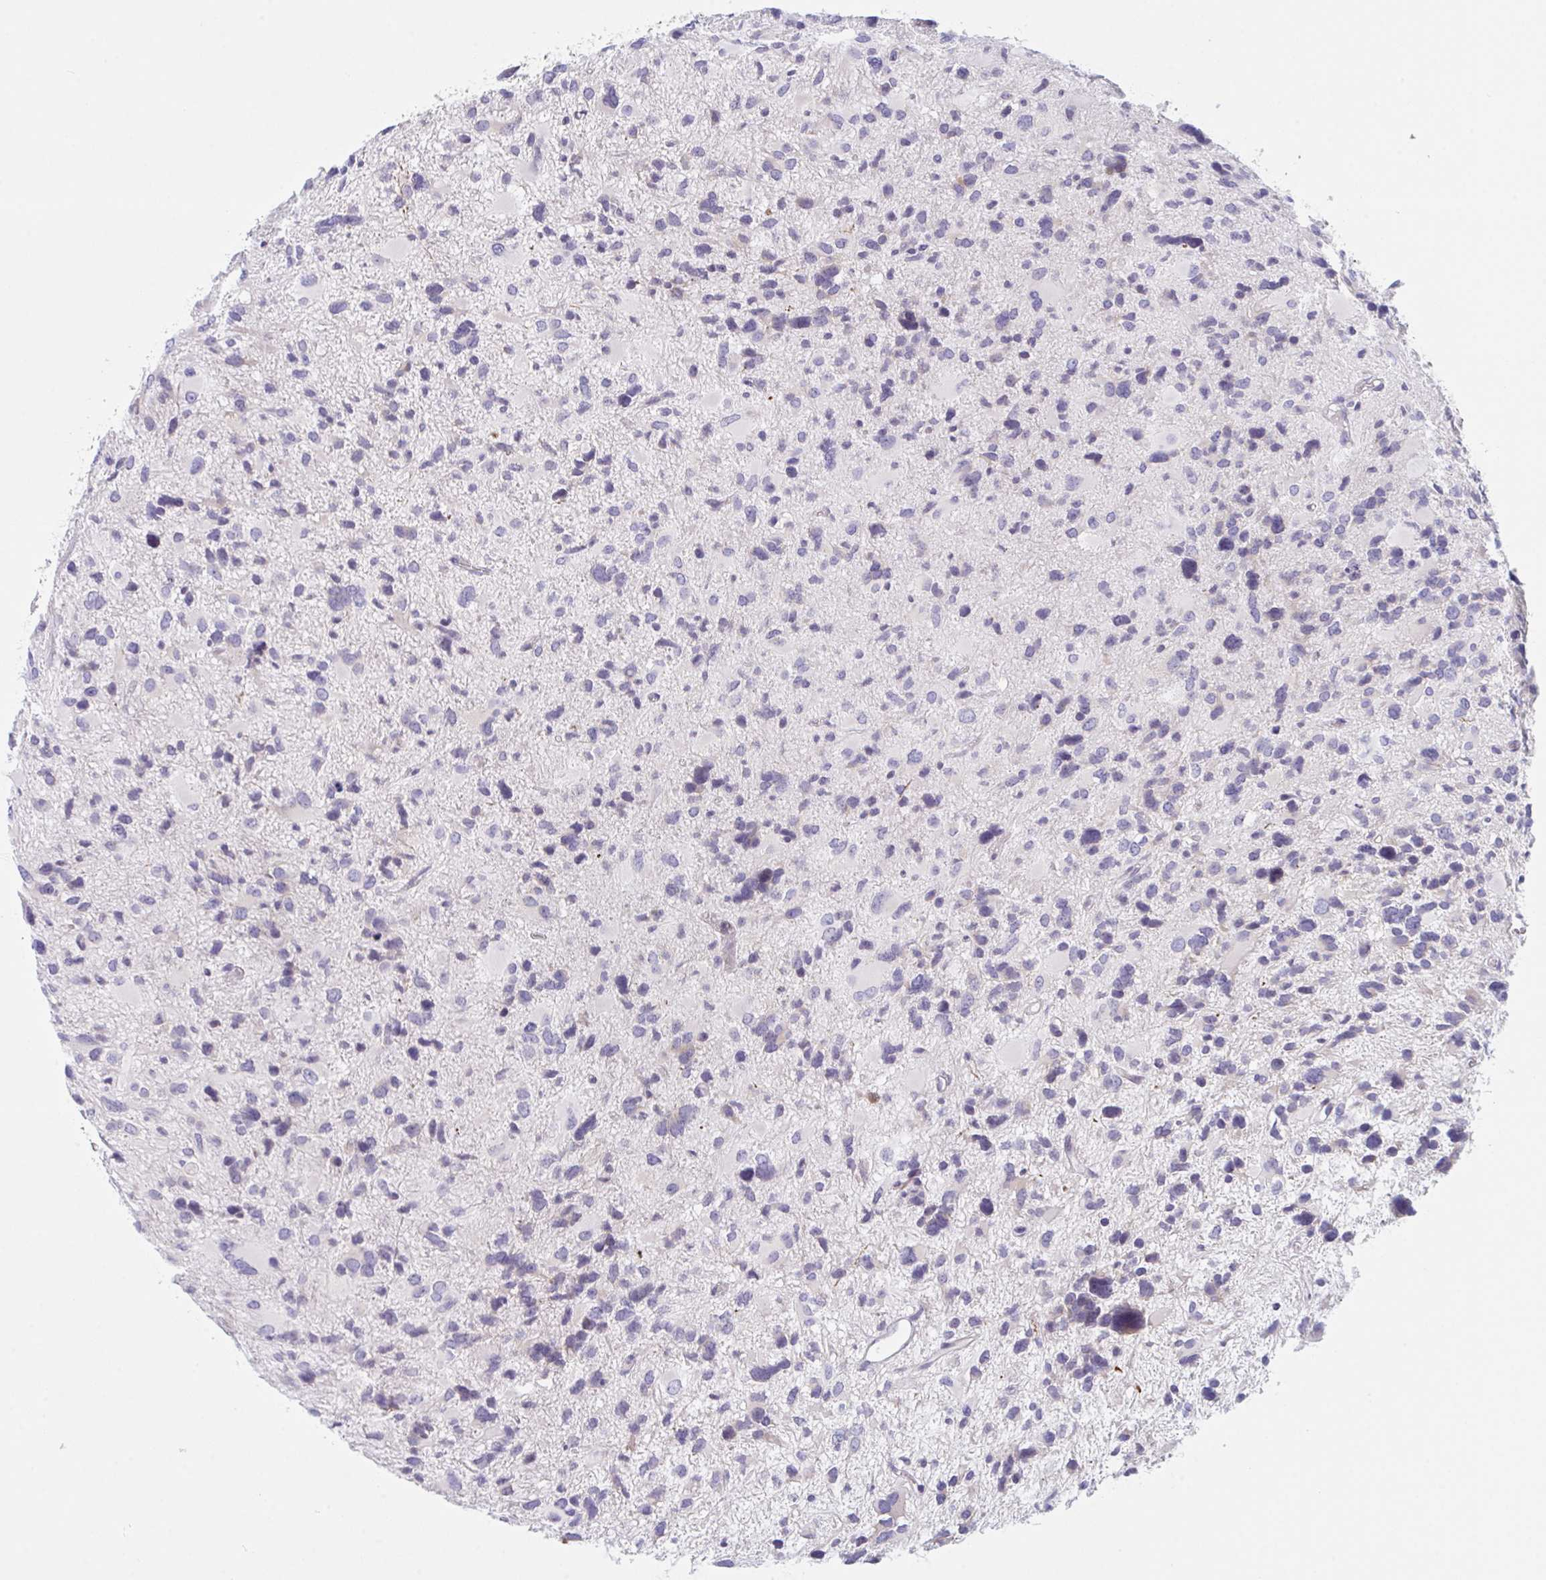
{"staining": {"intensity": "negative", "quantity": "none", "location": "none"}, "tissue": "glioma", "cell_type": "Tumor cells", "image_type": "cancer", "snomed": [{"axis": "morphology", "description": "Glioma, malignant, High grade"}, {"axis": "topography", "description": "Brain"}], "caption": "An image of human glioma is negative for staining in tumor cells.", "gene": "NAA30", "patient": {"sex": "female", "age": 11}}